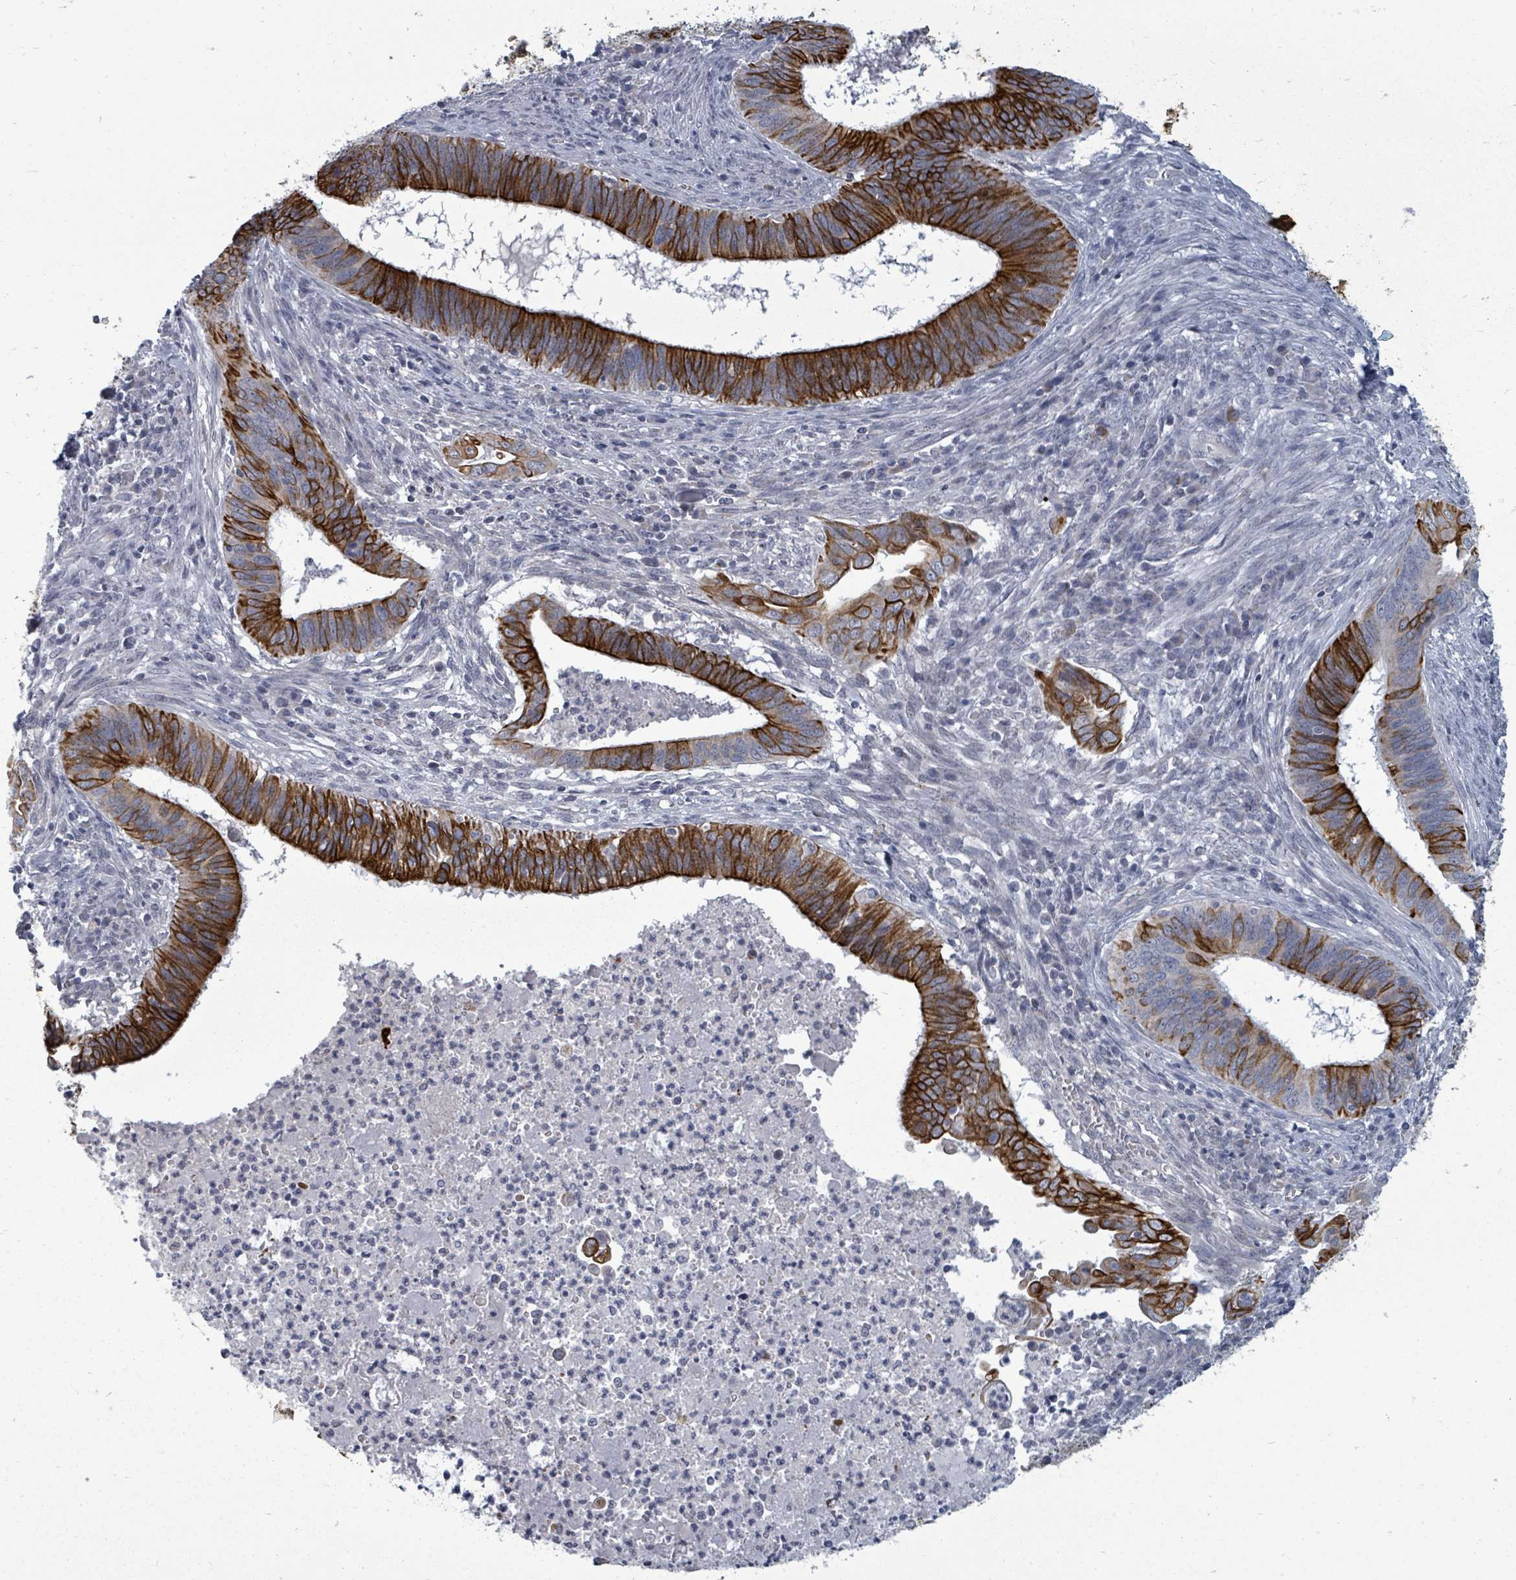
{"staining": {"intensity": "strong", "quantity": ">75%", "location": "cytoplasmic/membranous"}, "tissue": "cervical cancer", "cell_type": "Tumor cells", "image_type": "cancer", "snomed": [{"axis": "morphology", "description": "Adenocarcinoma, NOS"}, {"axis": "topography", "description": "Cervix"}], "caption": "Immunohistochemistry of human cervical cancer (adenocarcinoma) shows high levels of strong cytoplasmic/membranous expression in approximately >75% of tumor cells. (DAB (3,3'-diaminobenzidine) = brown stain, brightfield microscopy at high magnification).", "gene": "PTPN20", "patient": {"sex": "female", "age": 42}}